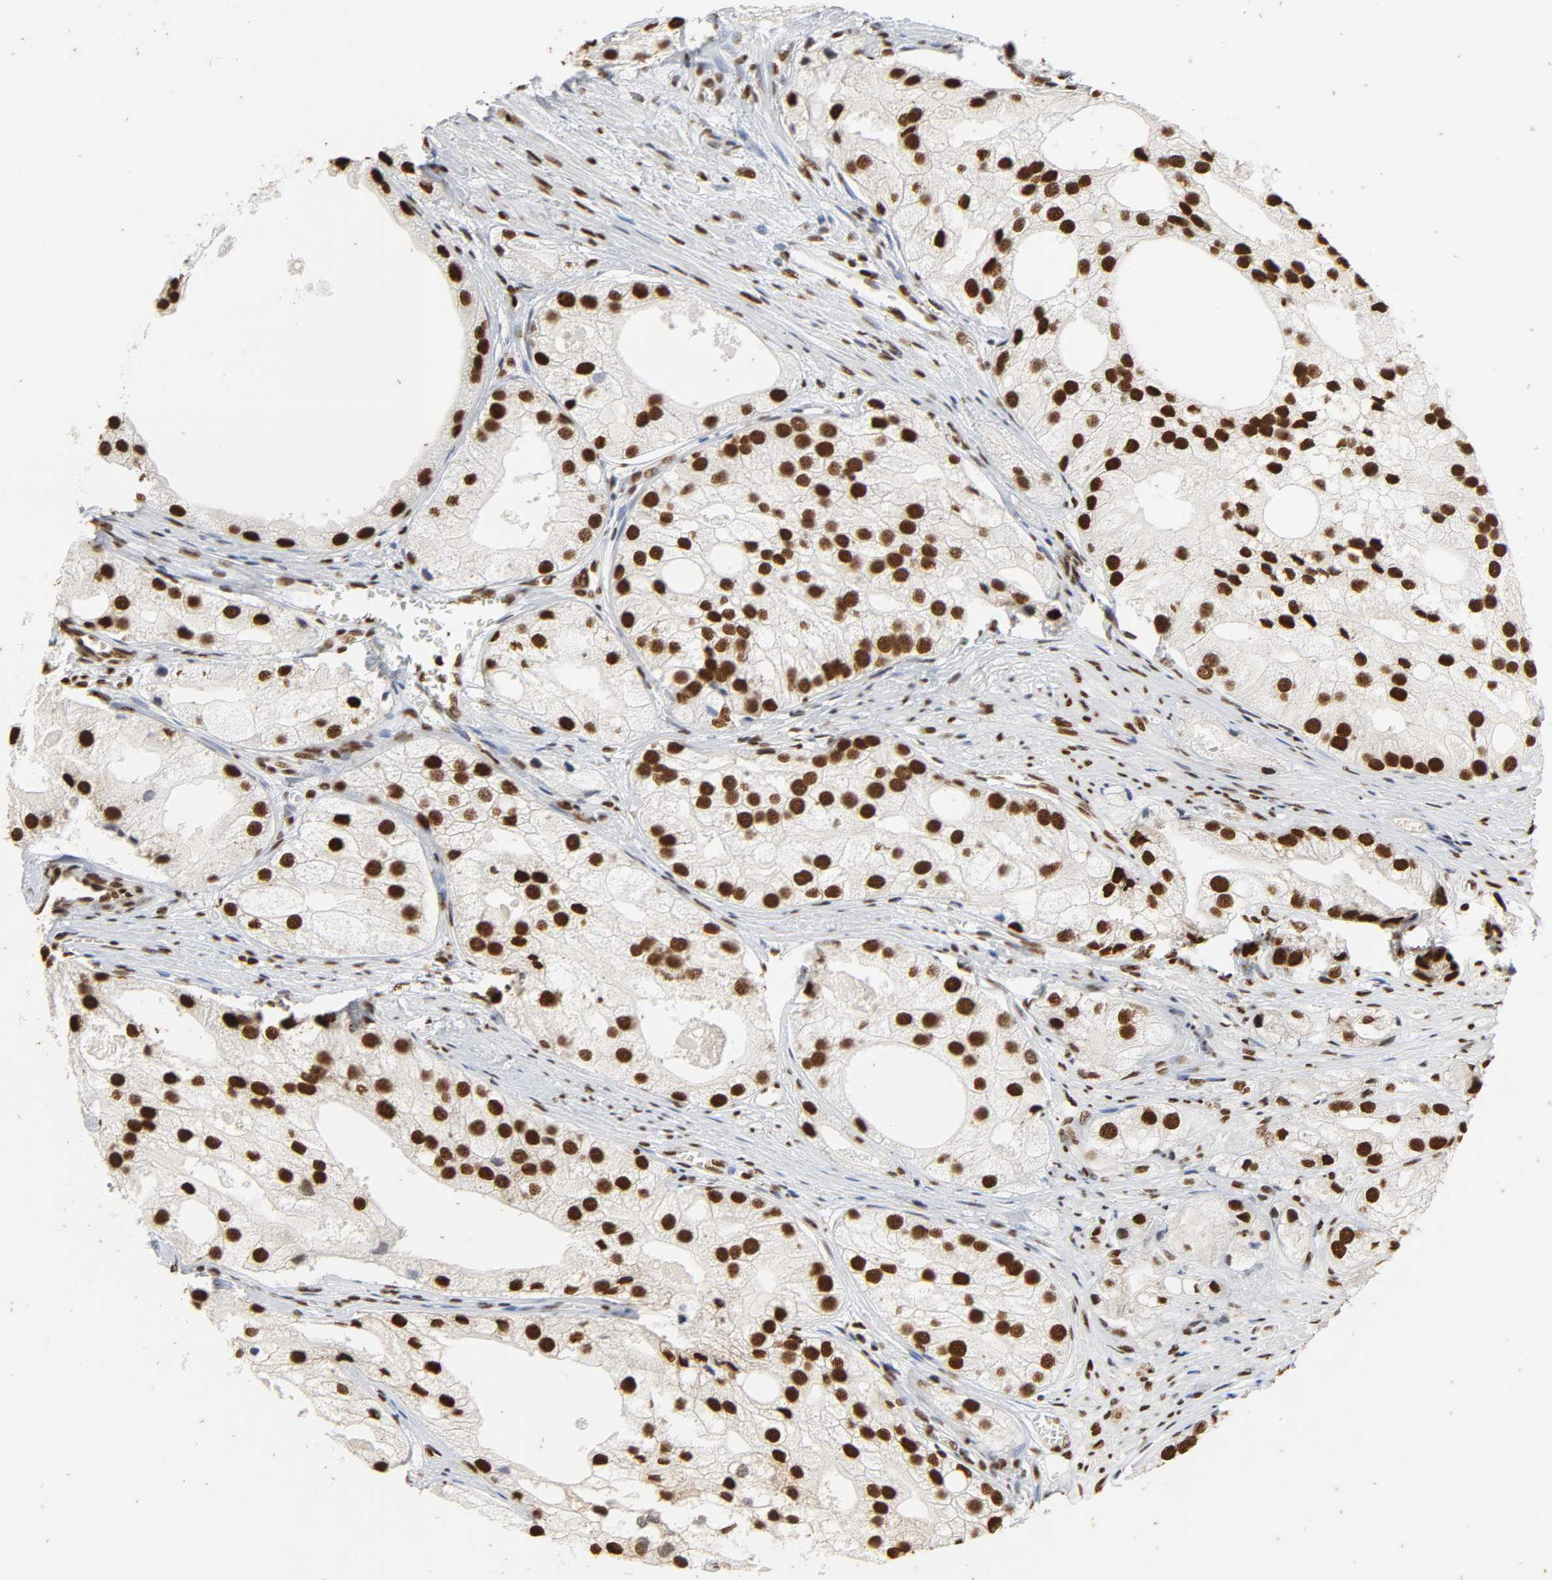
{"staining": {"intensity": "strong", "quantity": ">75%", "location": "nuclear"}, "tissue": "prostate cancer", "cell_type": "Tumor cells", "image_type": "cancer", "snomed": [{"axis": "morphology", "description": "Adenocarcinoma, Low grade"}, {"axis": "topography", "description": "Prostate"}], "caption": "Prostate cancer (adenocarcinoma (low-grade)) tissue shows strong nuclear staining in approximately >75% of tumor cells Nuclei are stained in blue.", "gene": "HNRNPC", "patient": {"sex": "male", "age": 69}}